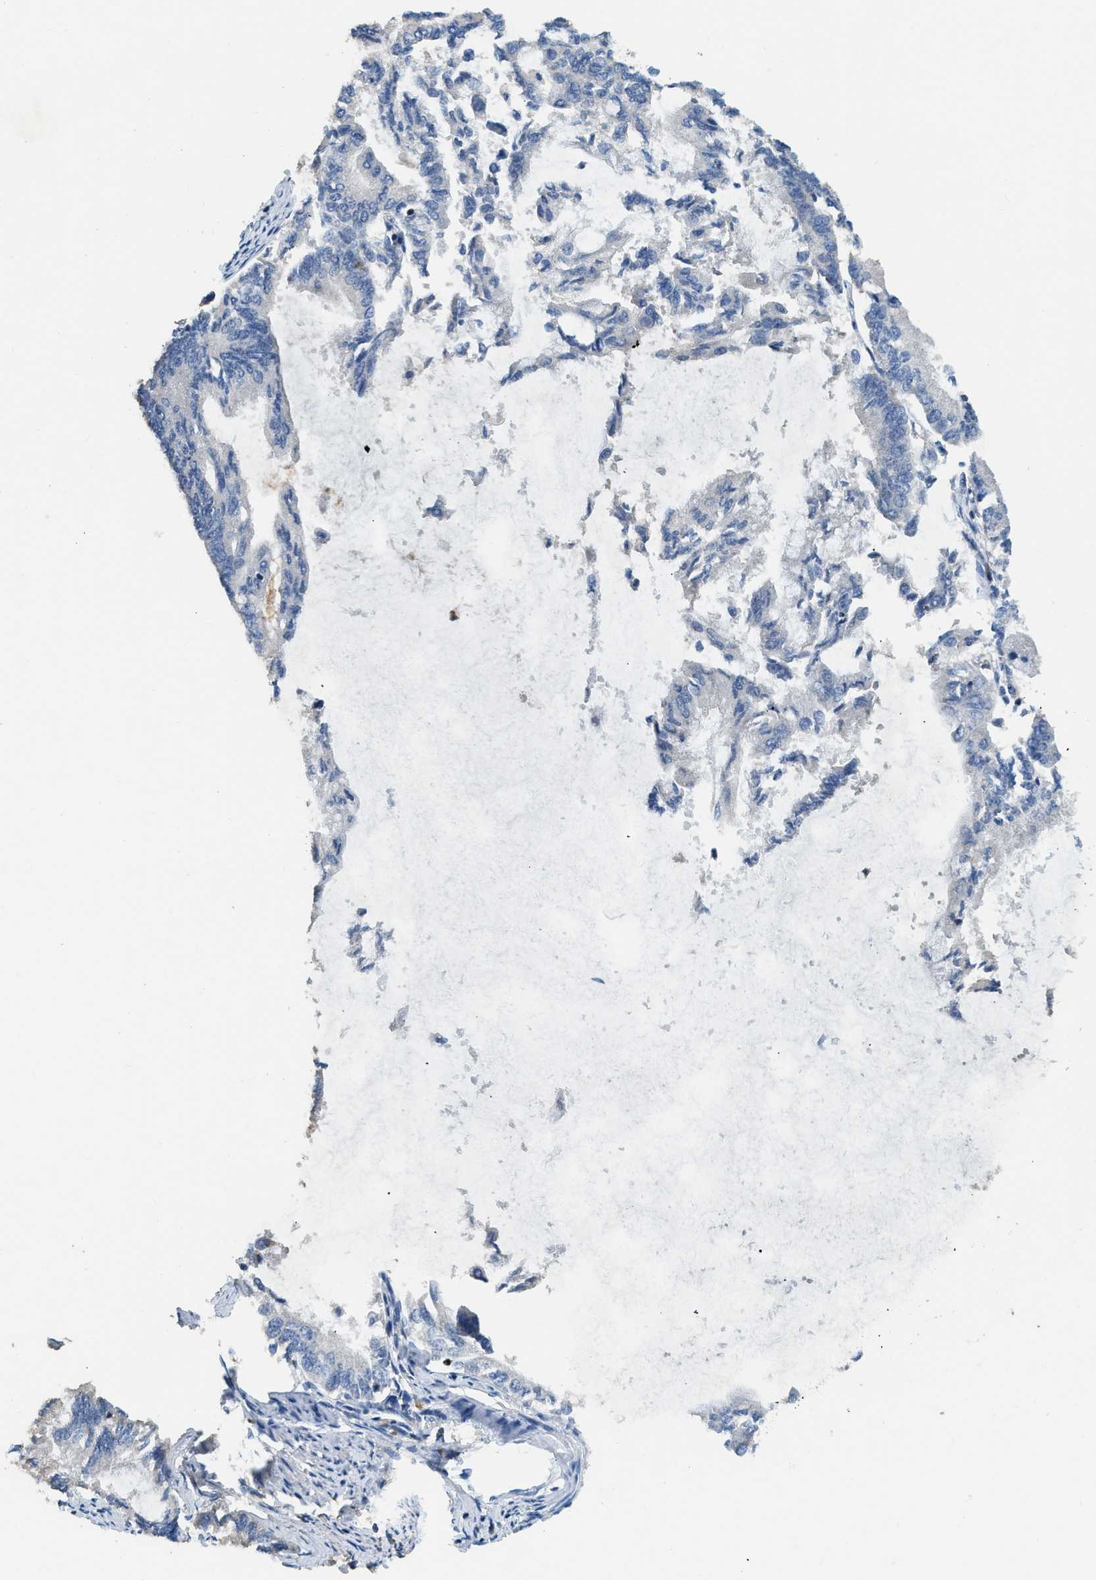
{"staining": {"intensity": "negative", "quantity": "none", "location": "none"}, "tissue": "endometrial cancer", "cell_type": "Tumor cells", "image_type": "cancer", "snomed": [{"axis": "morphology", "description": "Adenocarcinoma, NOS"}, {"axis": "topography", "description": "Endometrium"}], "caption": "DAB (3,3'-diaminobenzidine) immunohistochemical staining of adenocarcinoma (endometrial) exhibits no significant staining in tumor cells.", "gene": "TOX", "patient": {"sex": "female", "age": 86}}